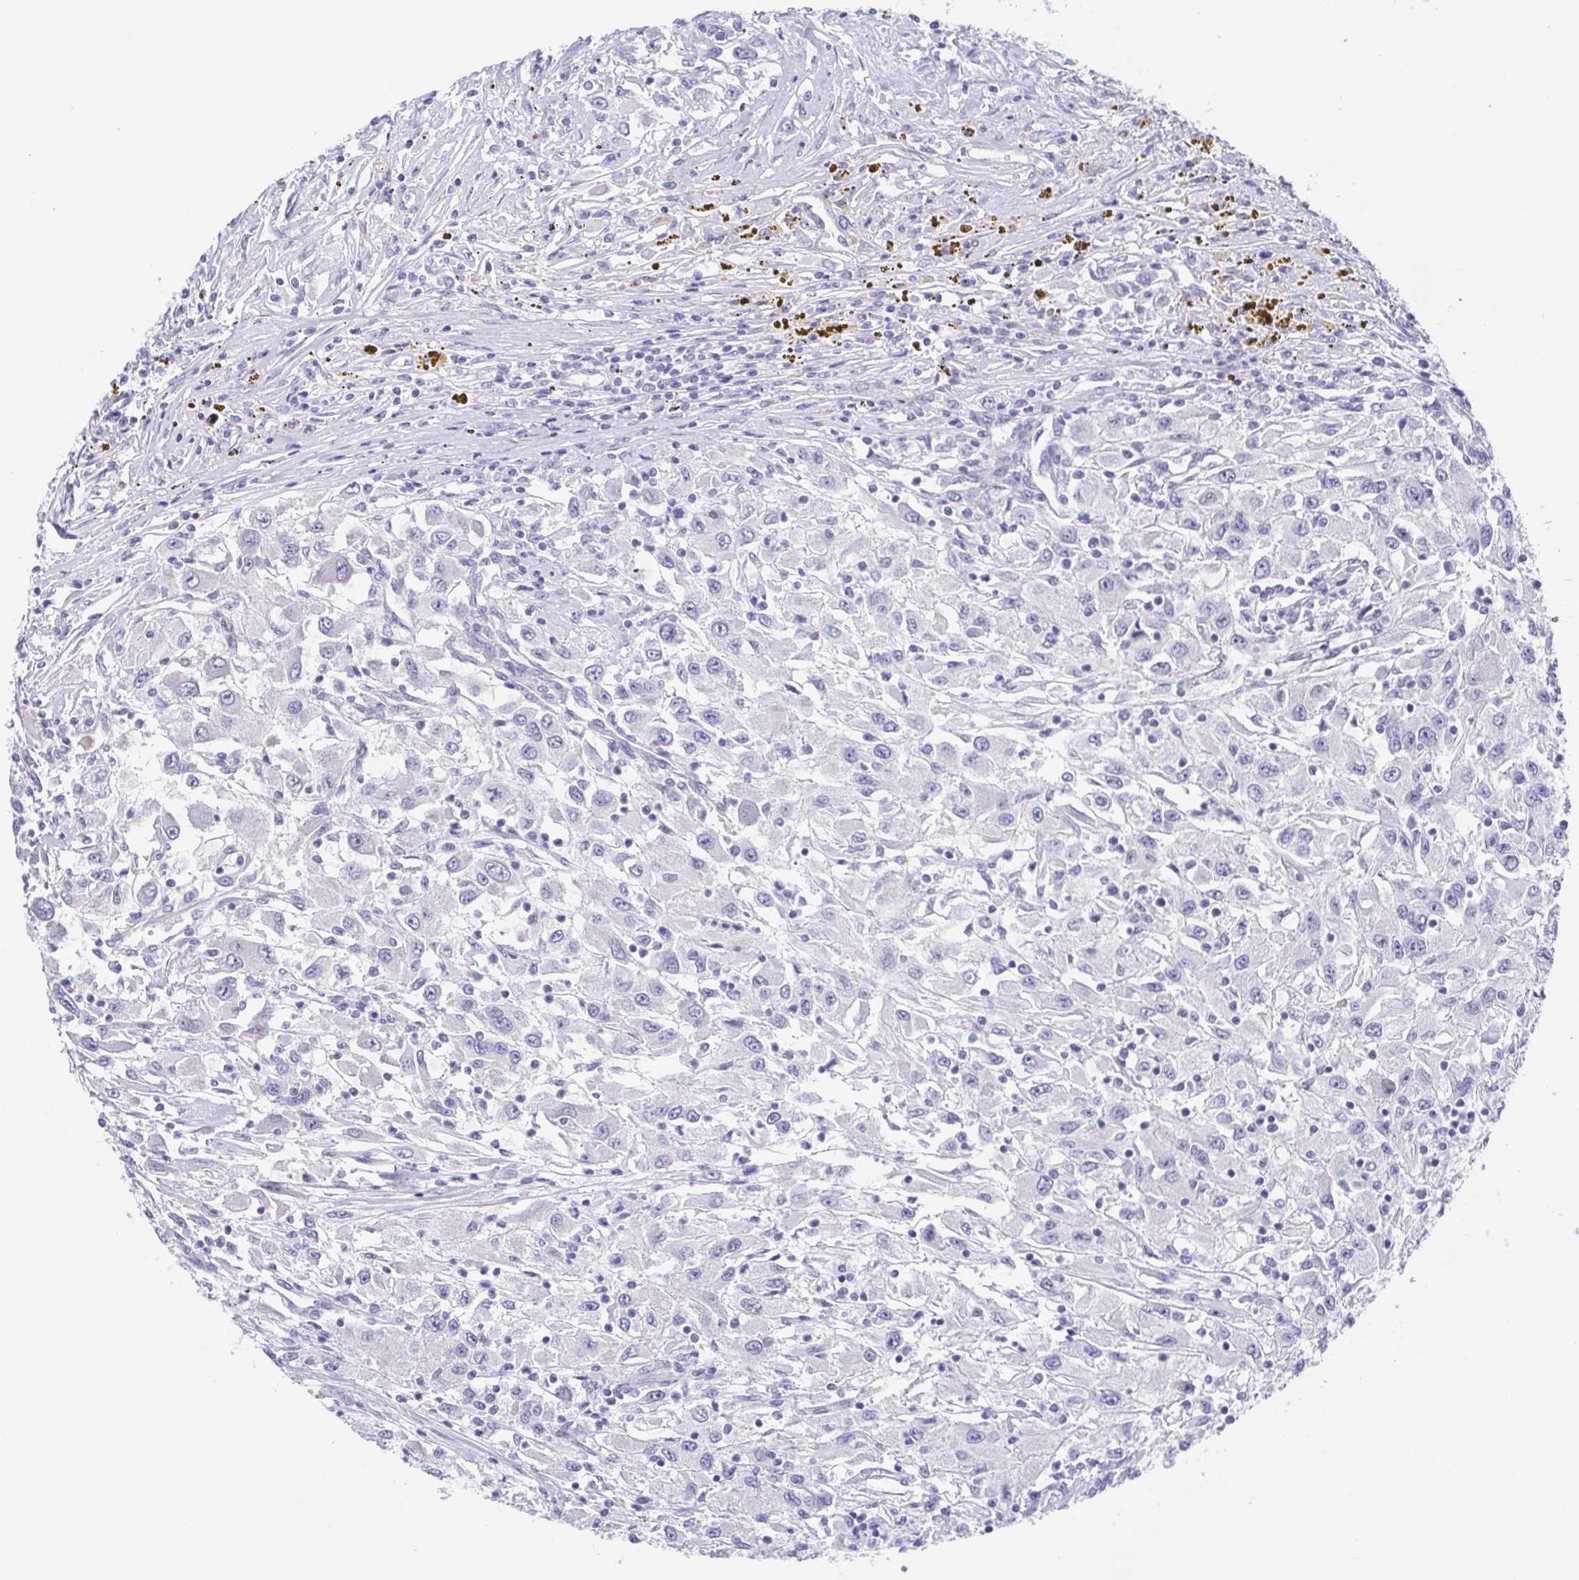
{"staining": {"intensity": "negative", "quantity": "none", "location": "none"}, "tissue": "renal cancer", "cell_type": "Tumor cells", "image_type": "cancer", "snomed": [{"axis": "morphology", "description": "Adenocarcinoma, NOS"}, {"axis": "topography", "description": "Kidney"}], "caption": "This is an immunohistochemistry image of renal cancer (adenocarcinoma). There is no staining in tumor cells.", "gene": "TEX12", "patient": {"sex": "female", "age": 67}}